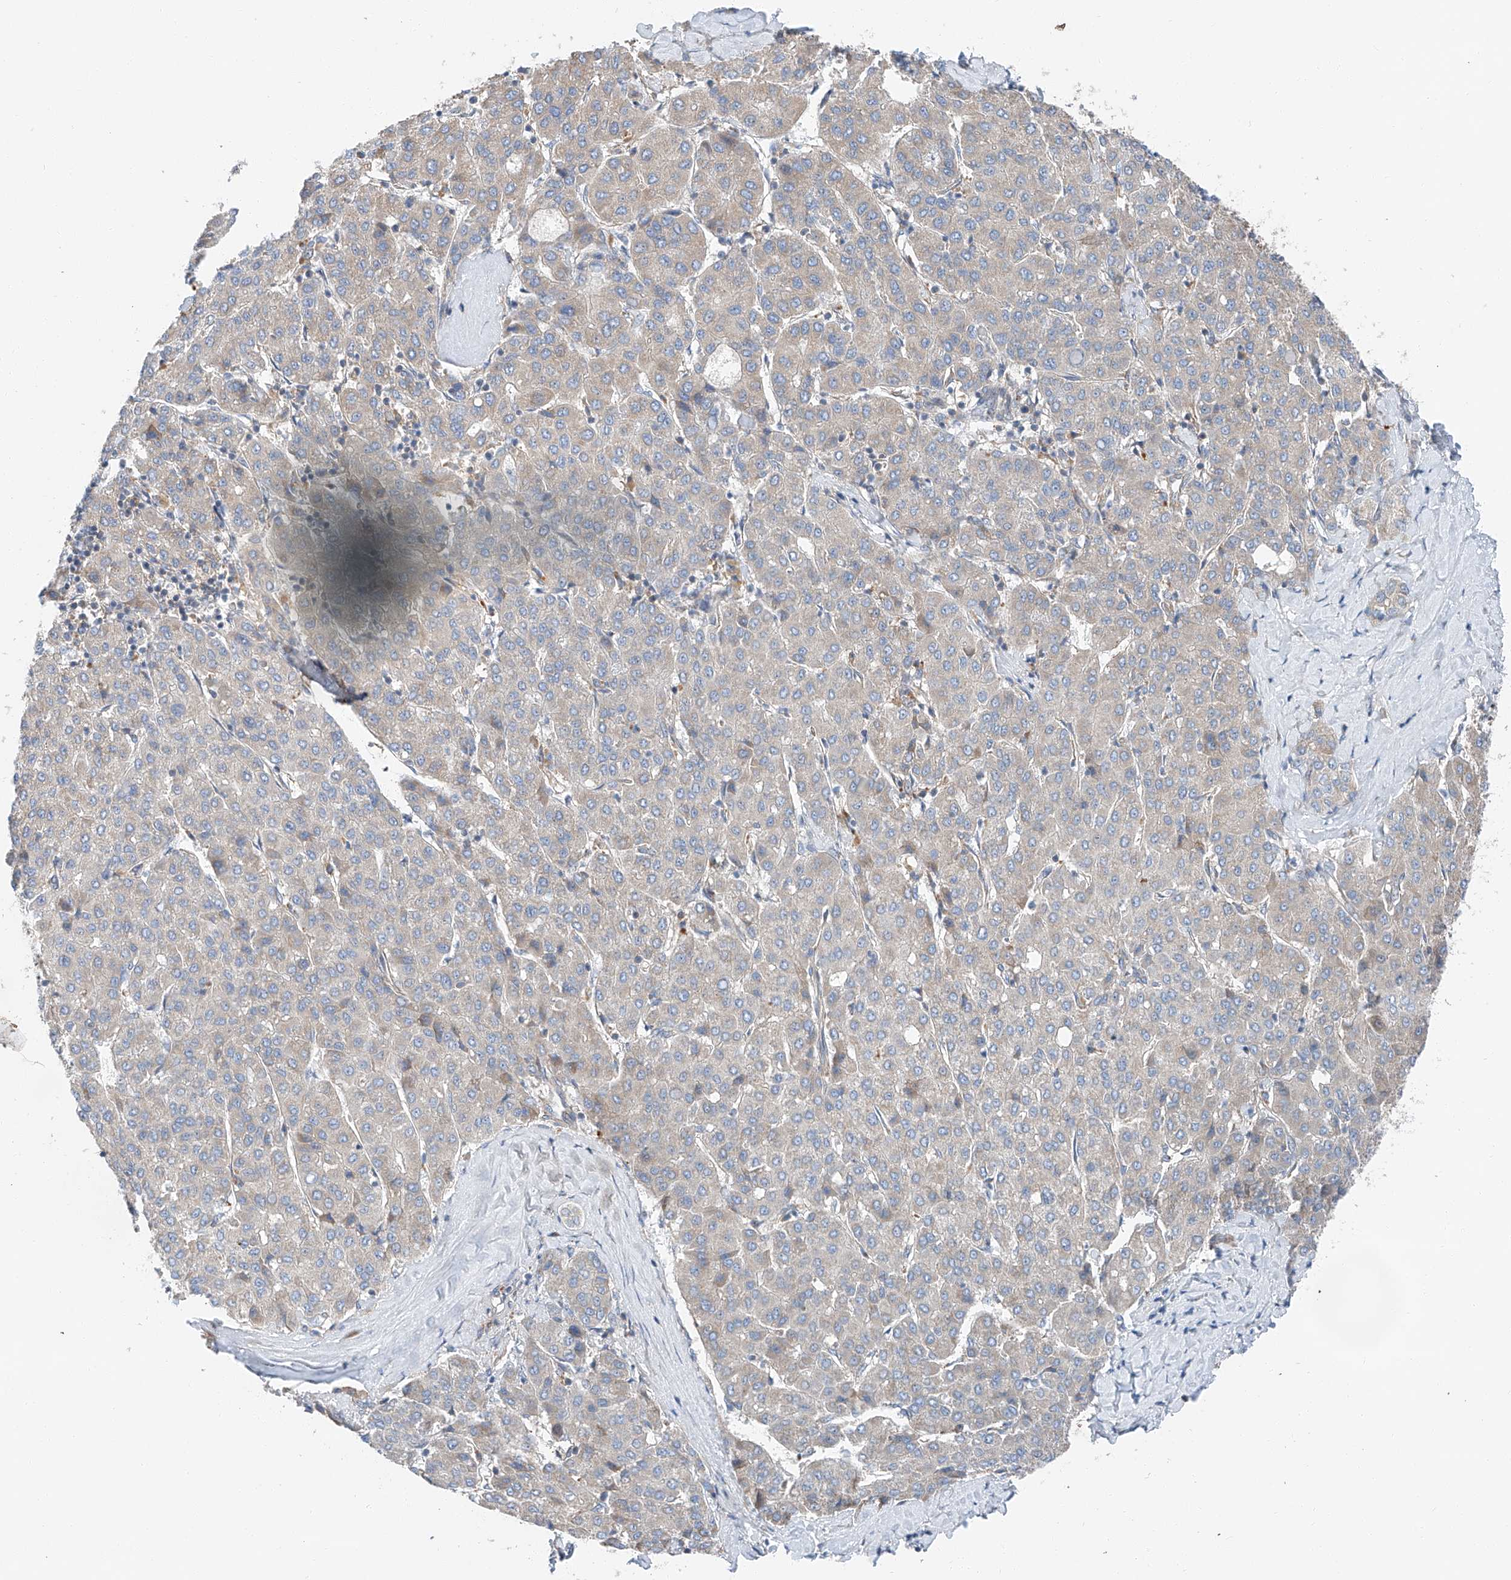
{"staining": {"intensity": "negative", "quantity": "none", "location": "none"}, "tissue": "liver cancer", "cell_type": "Tumor cells", "image_type": "cancer", "snomed": [{"axis": "morphology", "description": "Carcinoma, Hepatocellular, NOS"}, {"axis": "topography", "description": "Liver"}], "caption": "Image shows no significant protein staining in tumor cells of hepatocellular carcinoma (liver). The staining is performed using DAB (3,3'-diaminobenzidine) brown chromogen with nuclei counter-stained in using hematoxylin.", "gene": "ZC3H15", "patient": {"sex": "male", "age": 65}}